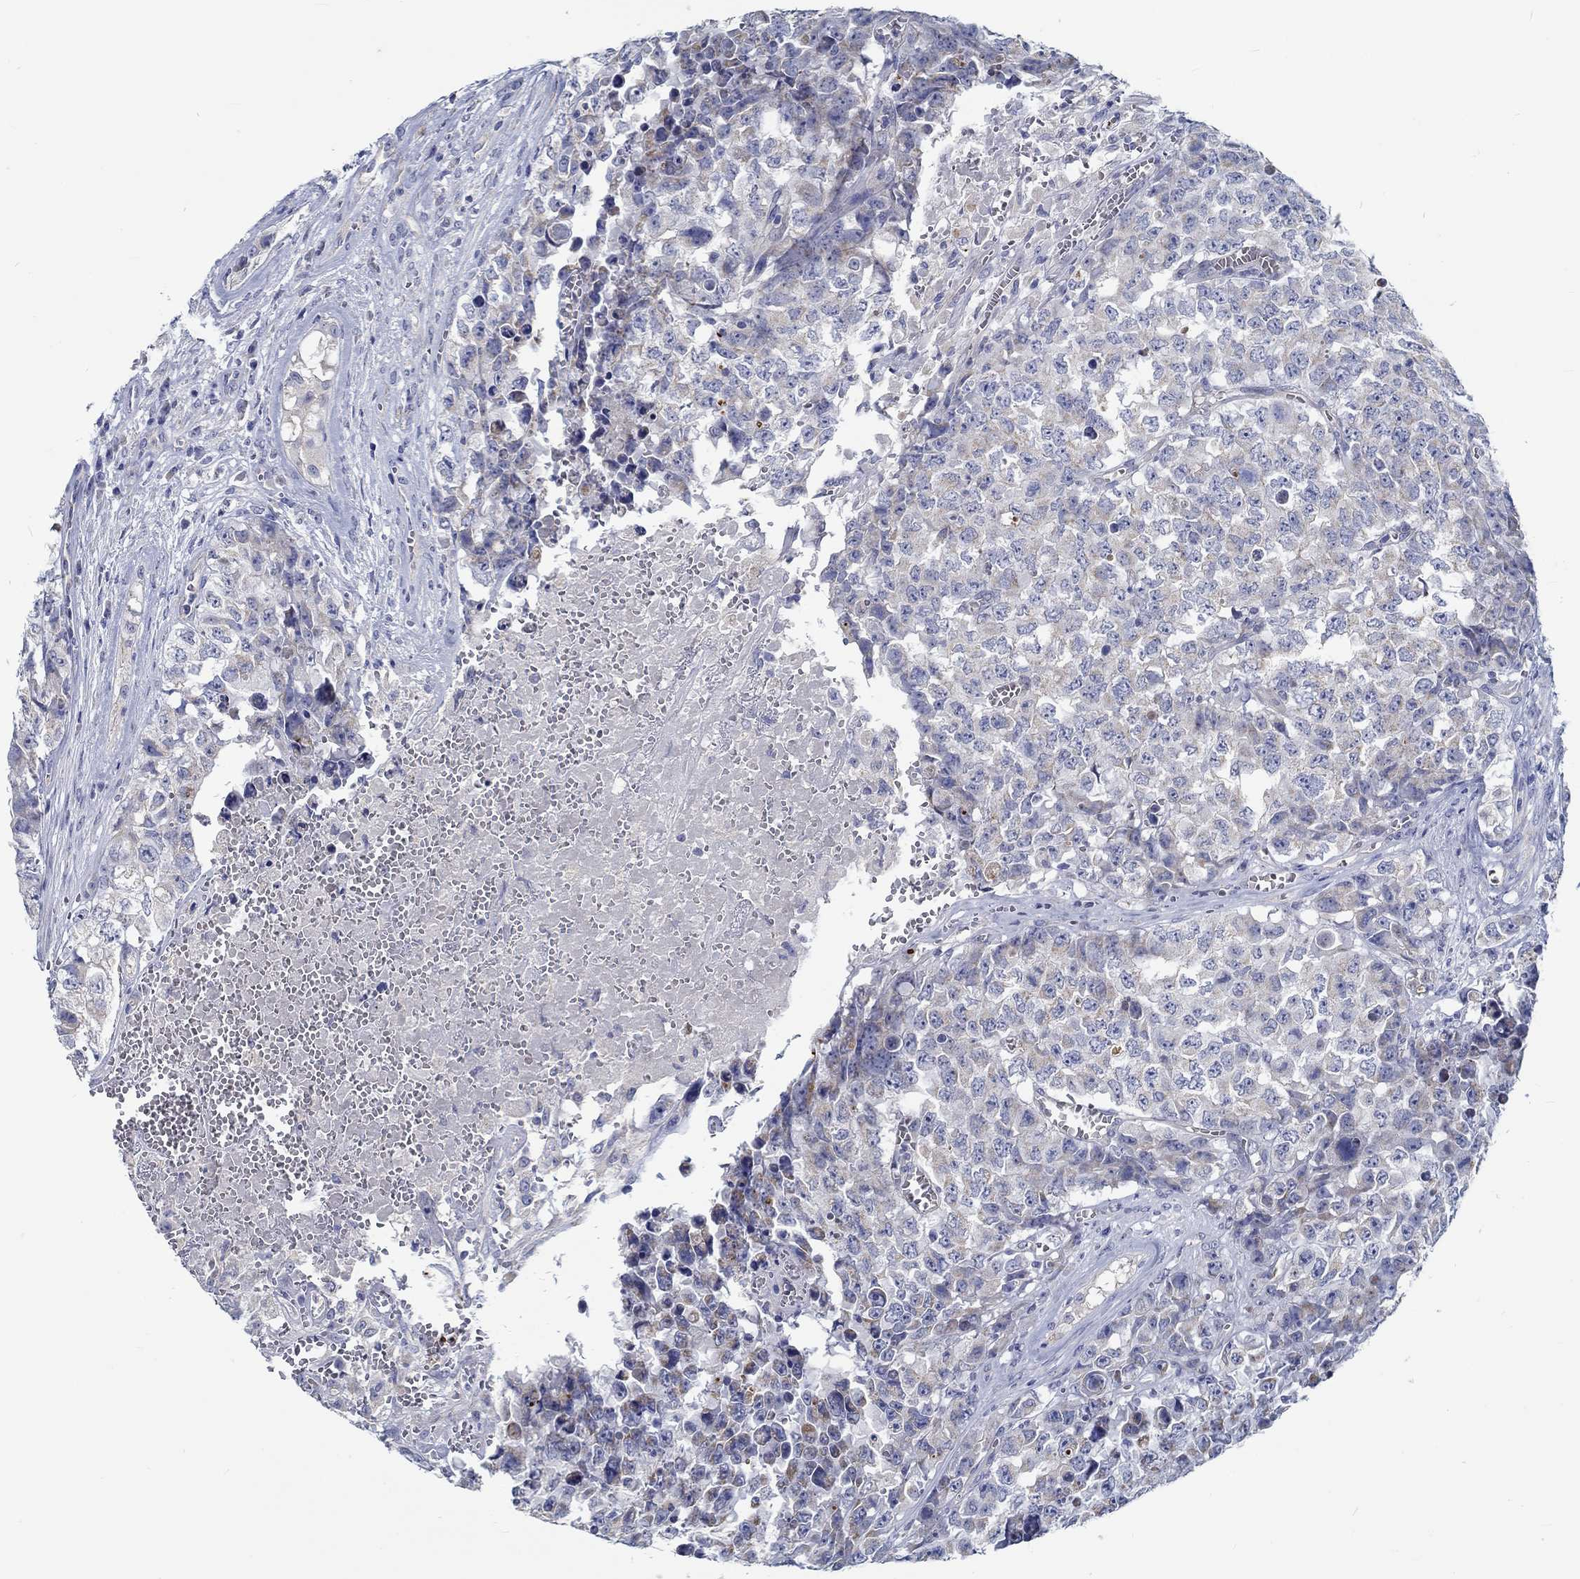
{"staining": {"intensity": "weak", "quantity": "<25%", "location": "cytoplasmic/membranous"}, "tissue": "testis cancer", "cell_type": "Tumor cells", "image_type": "cancer", "snomed": [{"axis": "morphology", "description": "Carcinoma, Embryonal, NOS"}, {"axis": "topography", "description": "Testis"}], "caption": "Embryonal carcinoma (testis) was stained to show a protein in brown. There is no significant staining in tumor cells.", "gene": "MYBPC1", "patient": {"sex": "male", "age": 23}}